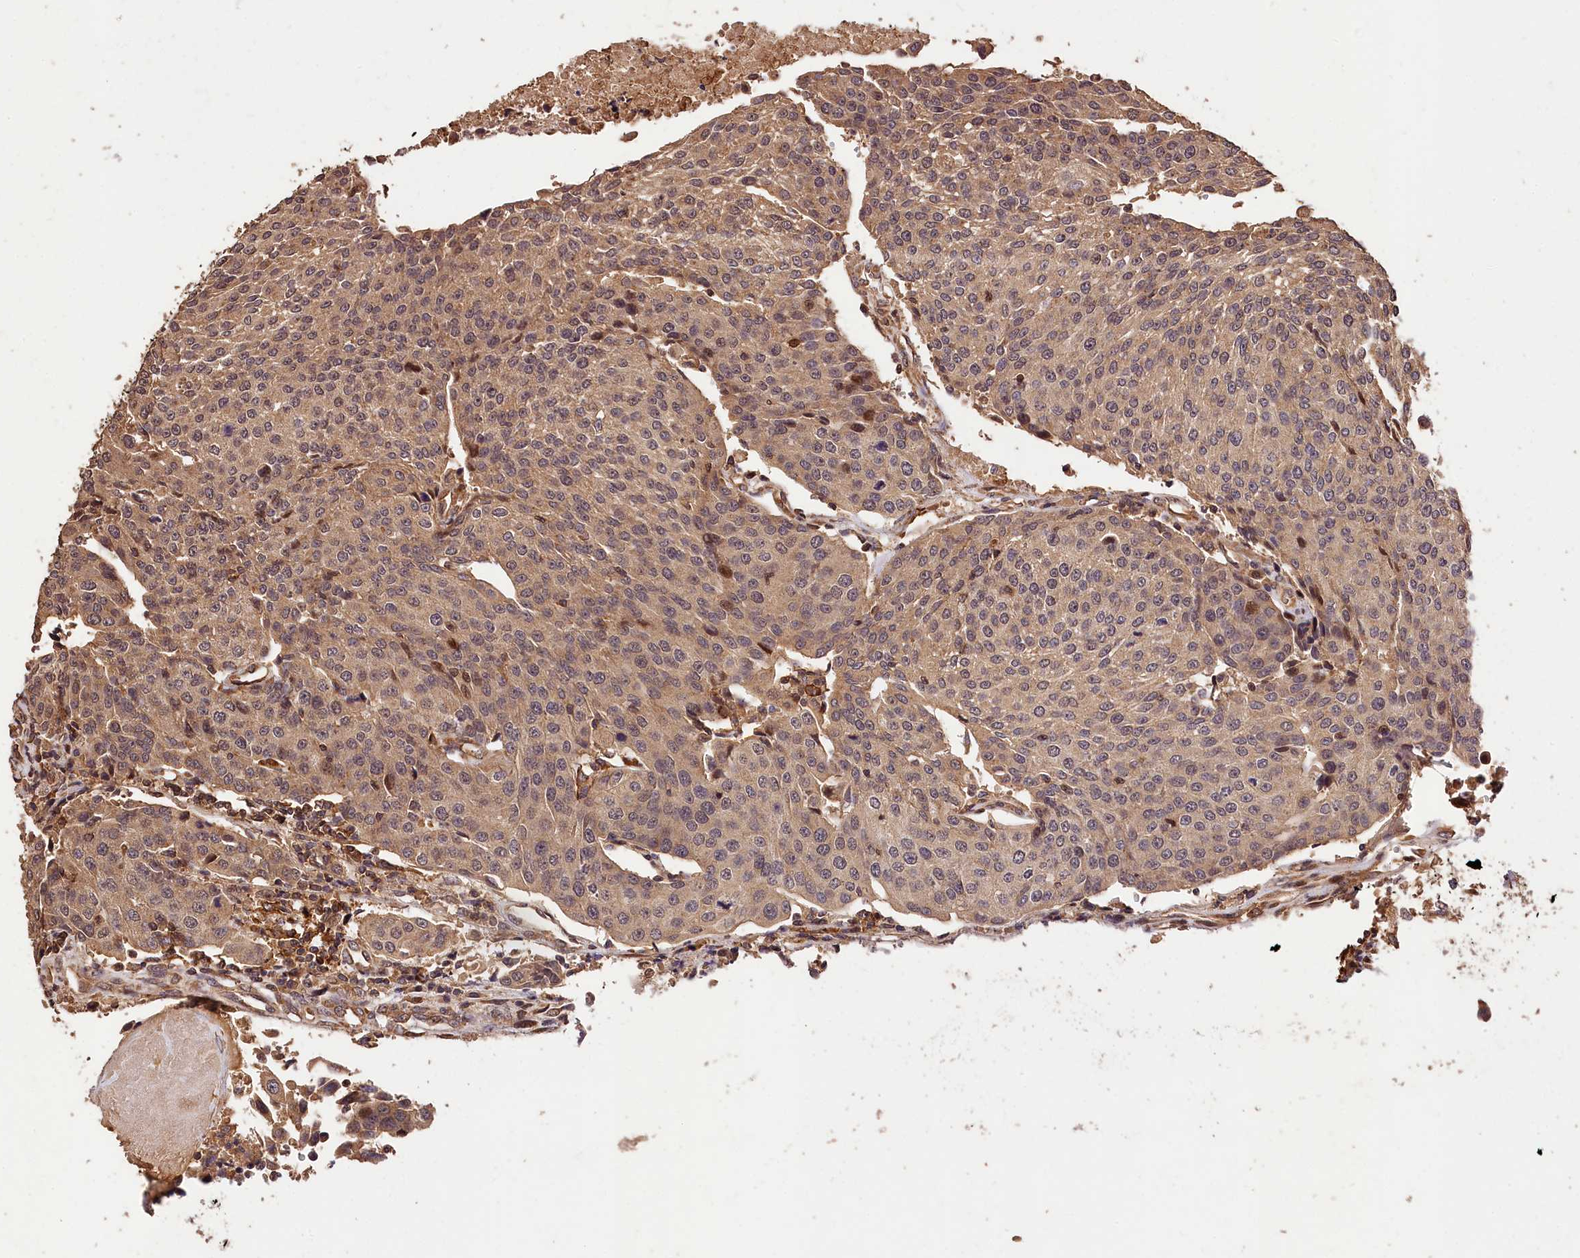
{"staining": {"intensity": "weak", "quantity": ">75%", "location": "cytoplasmic/membranous,nuclear"}, "tissue": "urothelial cancer", "cell_type": "Tumor cells", "image_type": "cancer", "snomed": [{"axis": "morphology", "description": "Urothelial carcinoma, High grade"}, {"axis": "topography", "description": "Urinary bladder"}], "caption": "IHC (DAB) staining of human high-grade urothelial carcinoma reveals weak cytoplasmic/membranous and nuclear protein expression in approximately >75% of tumor cells.", "gene": "KPTN", "patient": {"sex": "female", "age": 85}}